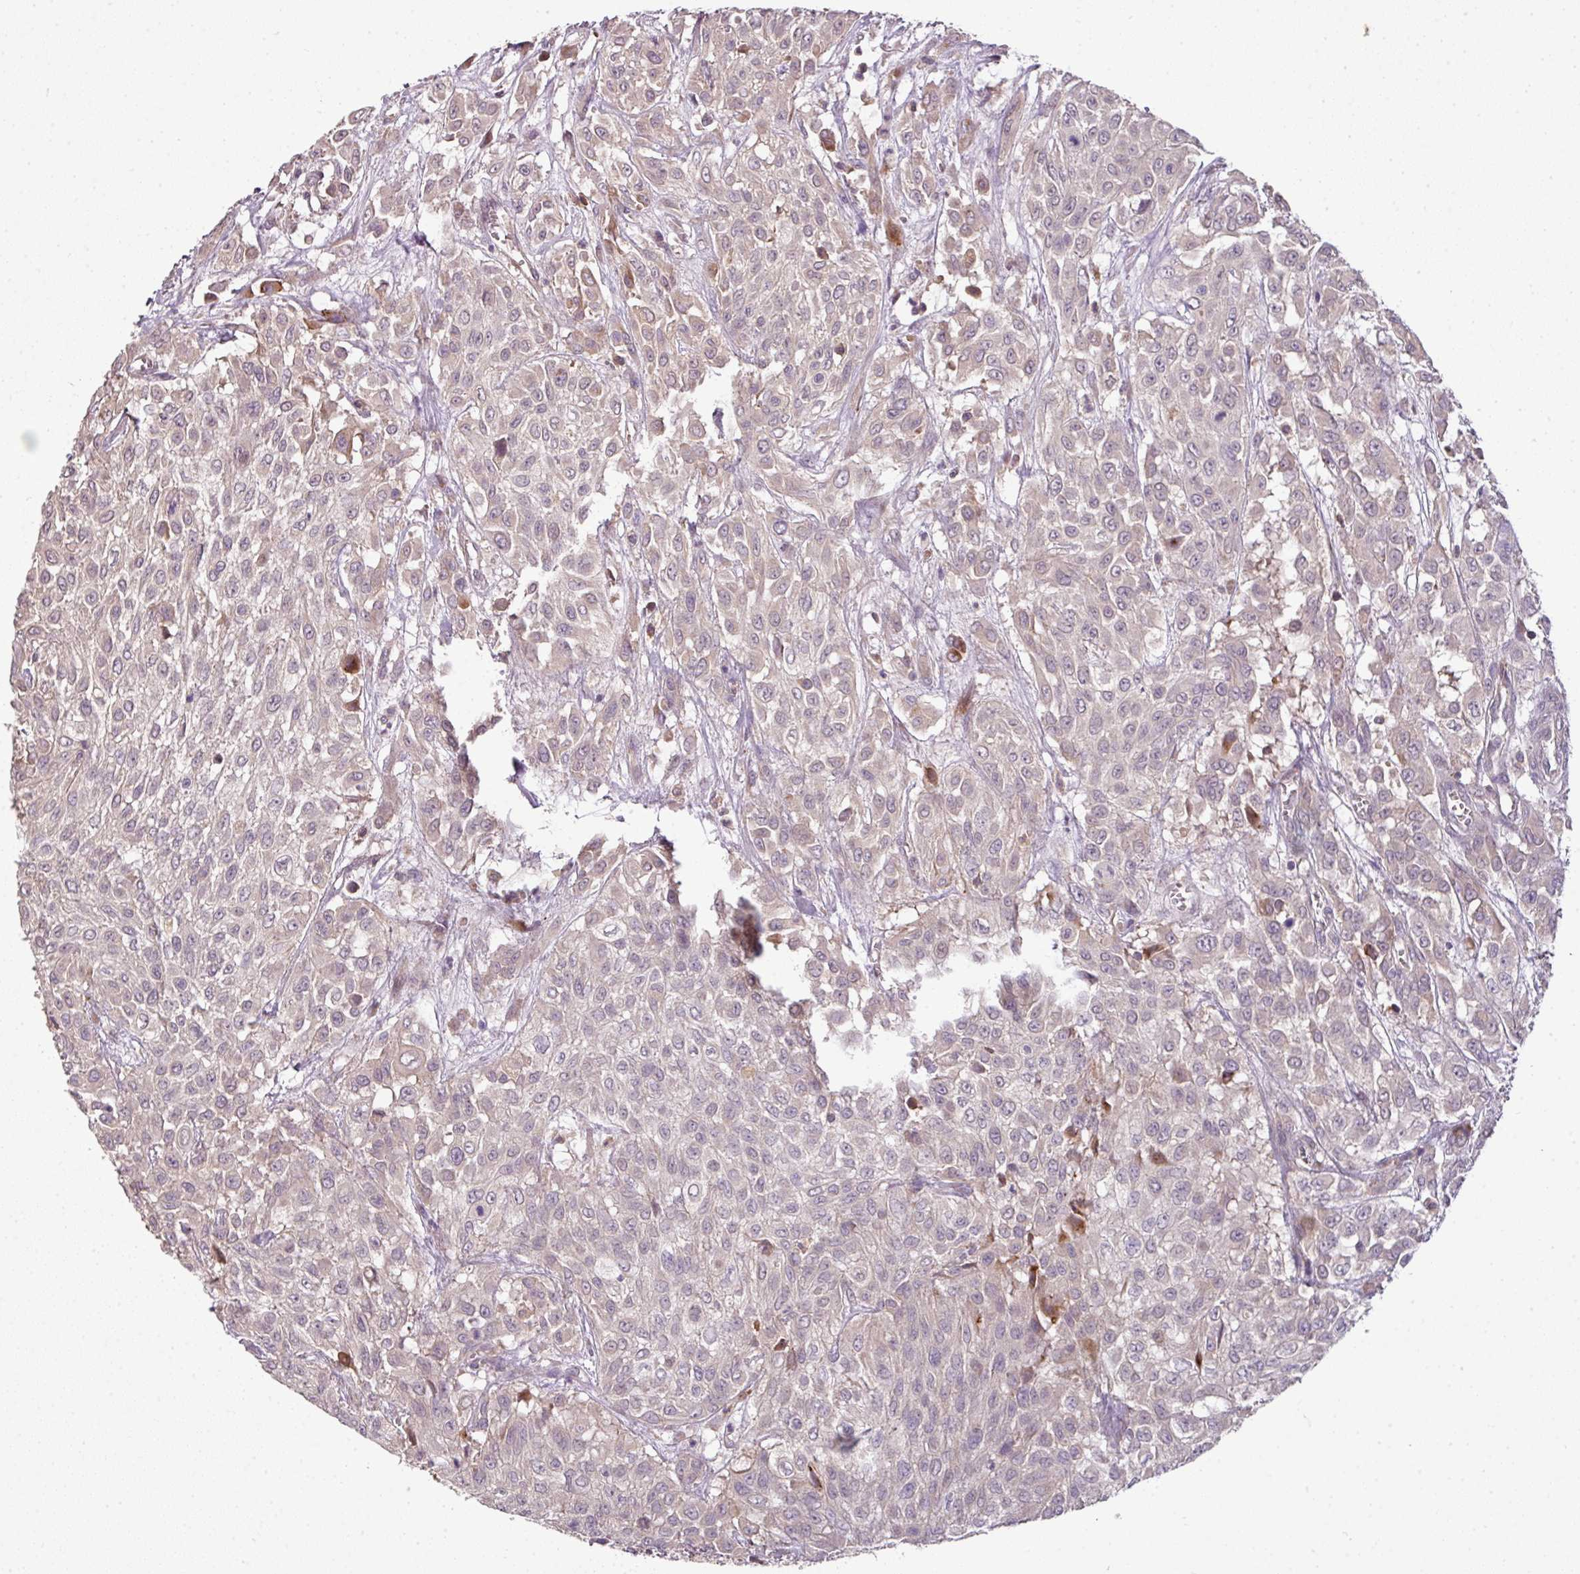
{"staining": {"intensity": "moderate", "quantity": "<25%", "location": "cytoplasmic/membranous"}, "tissue": "urothelial cancer", "cell_type": "Tumor cells", "image_type": "cancer", "snomed": [{"axis": "morphology", "description": "Urothelial carcinoma, High grade"}, {"axis": "topography", "description": "Urinary bladder"}], "caption": "The immunohistochemical stain highlights moderate cytoplasmic/membranous positivity in tumor cells of urothelial cancer tissue.", "gene": "SPCS3", "patient": {"sex": "male", "age": 57}}